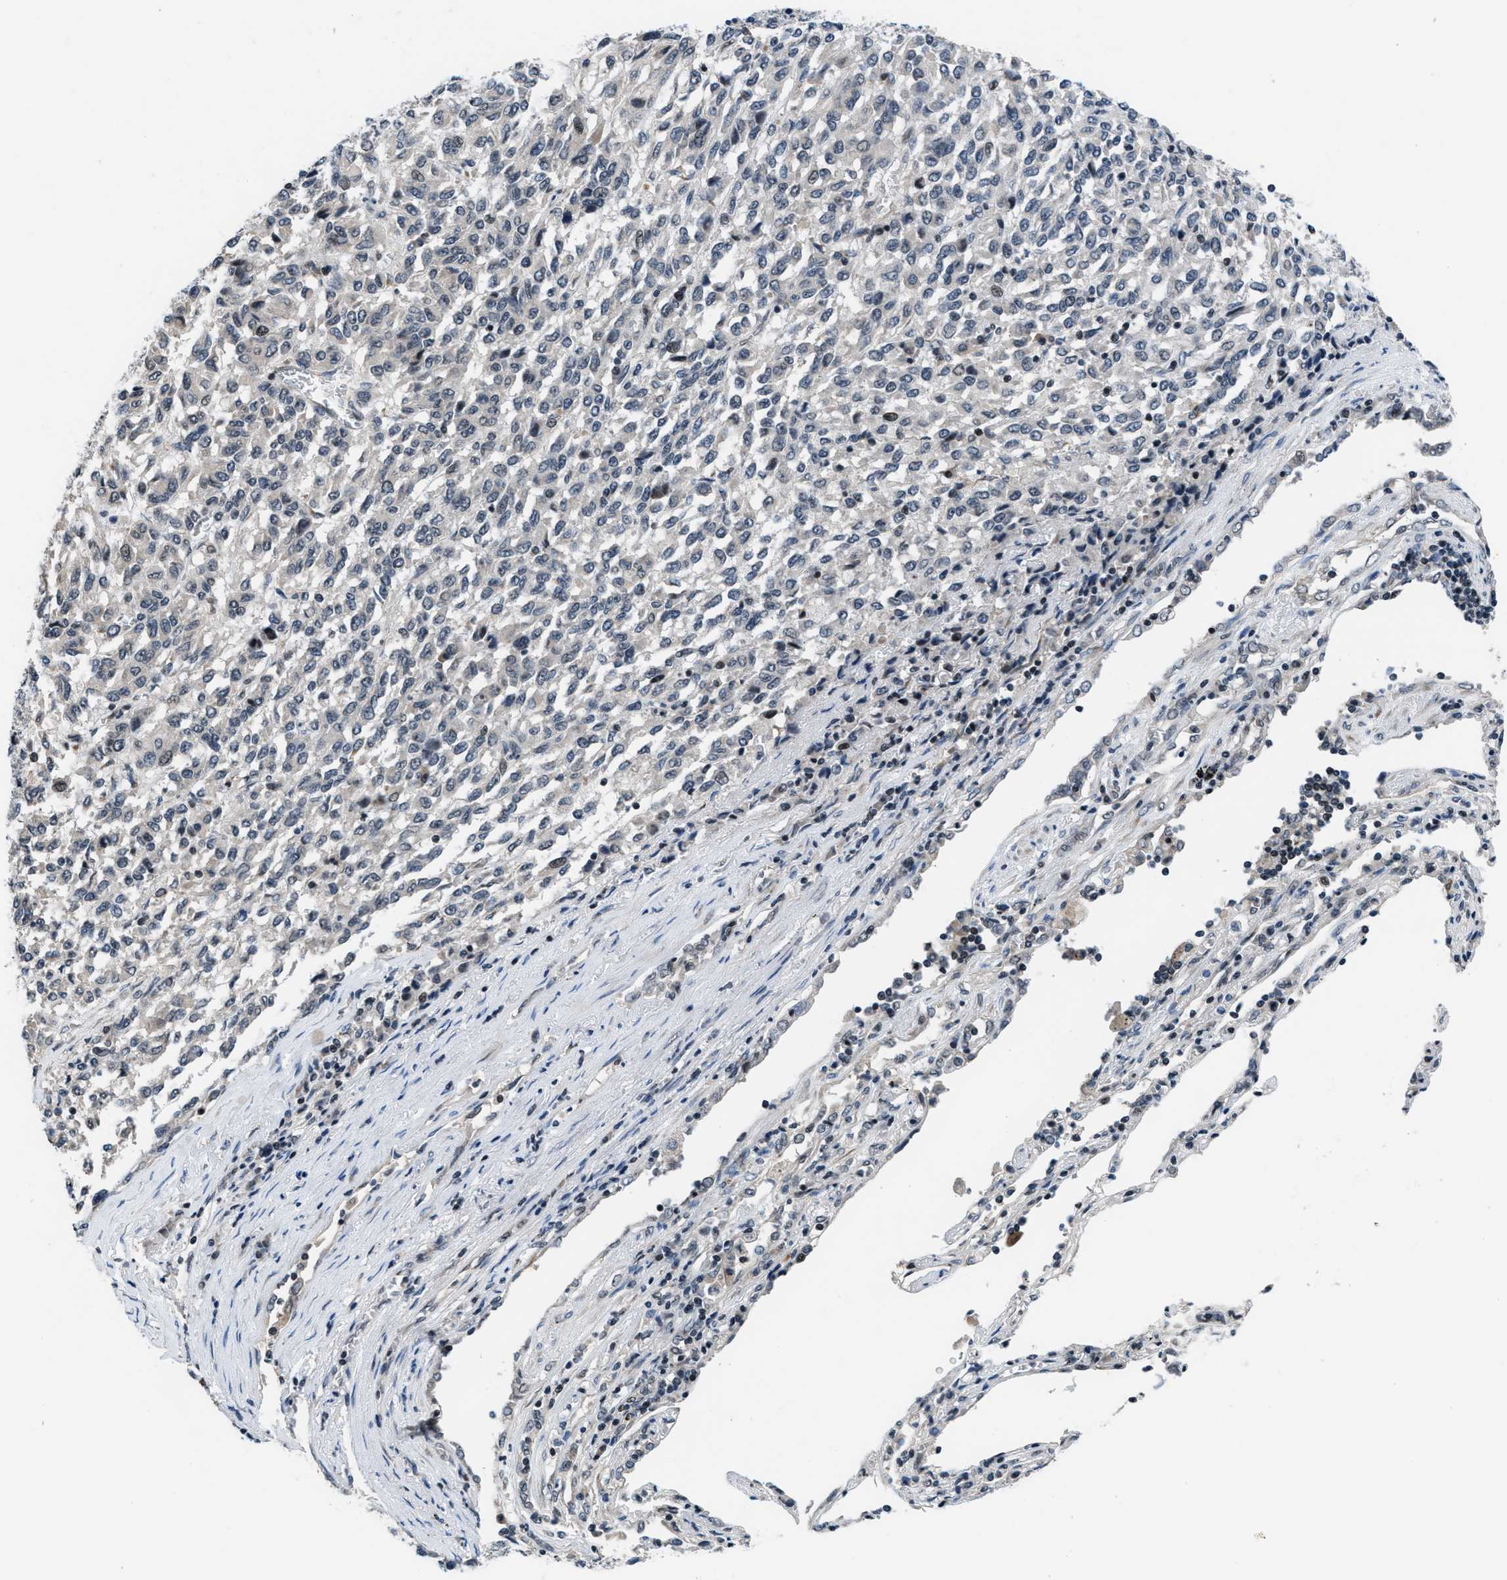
{"staining": {"intensity": "weak", "quantity": "<25%", "location": "nuclear"}, "tissue": "melanoma", "cell_type": "Tumor cells", "image_type": "cancer", "snomed": [{"axis": "morphology", "description": "Malignant melanoma, Metastatic site"}, {"axis": "topography", "description": "Lung"}], "caption": "Malignant melanoma (metastatic site) stained for a protein using IHC displays no expression tumor cells.", "gene": "SETD5", "patient": {"sex": "male", "age": 64}}